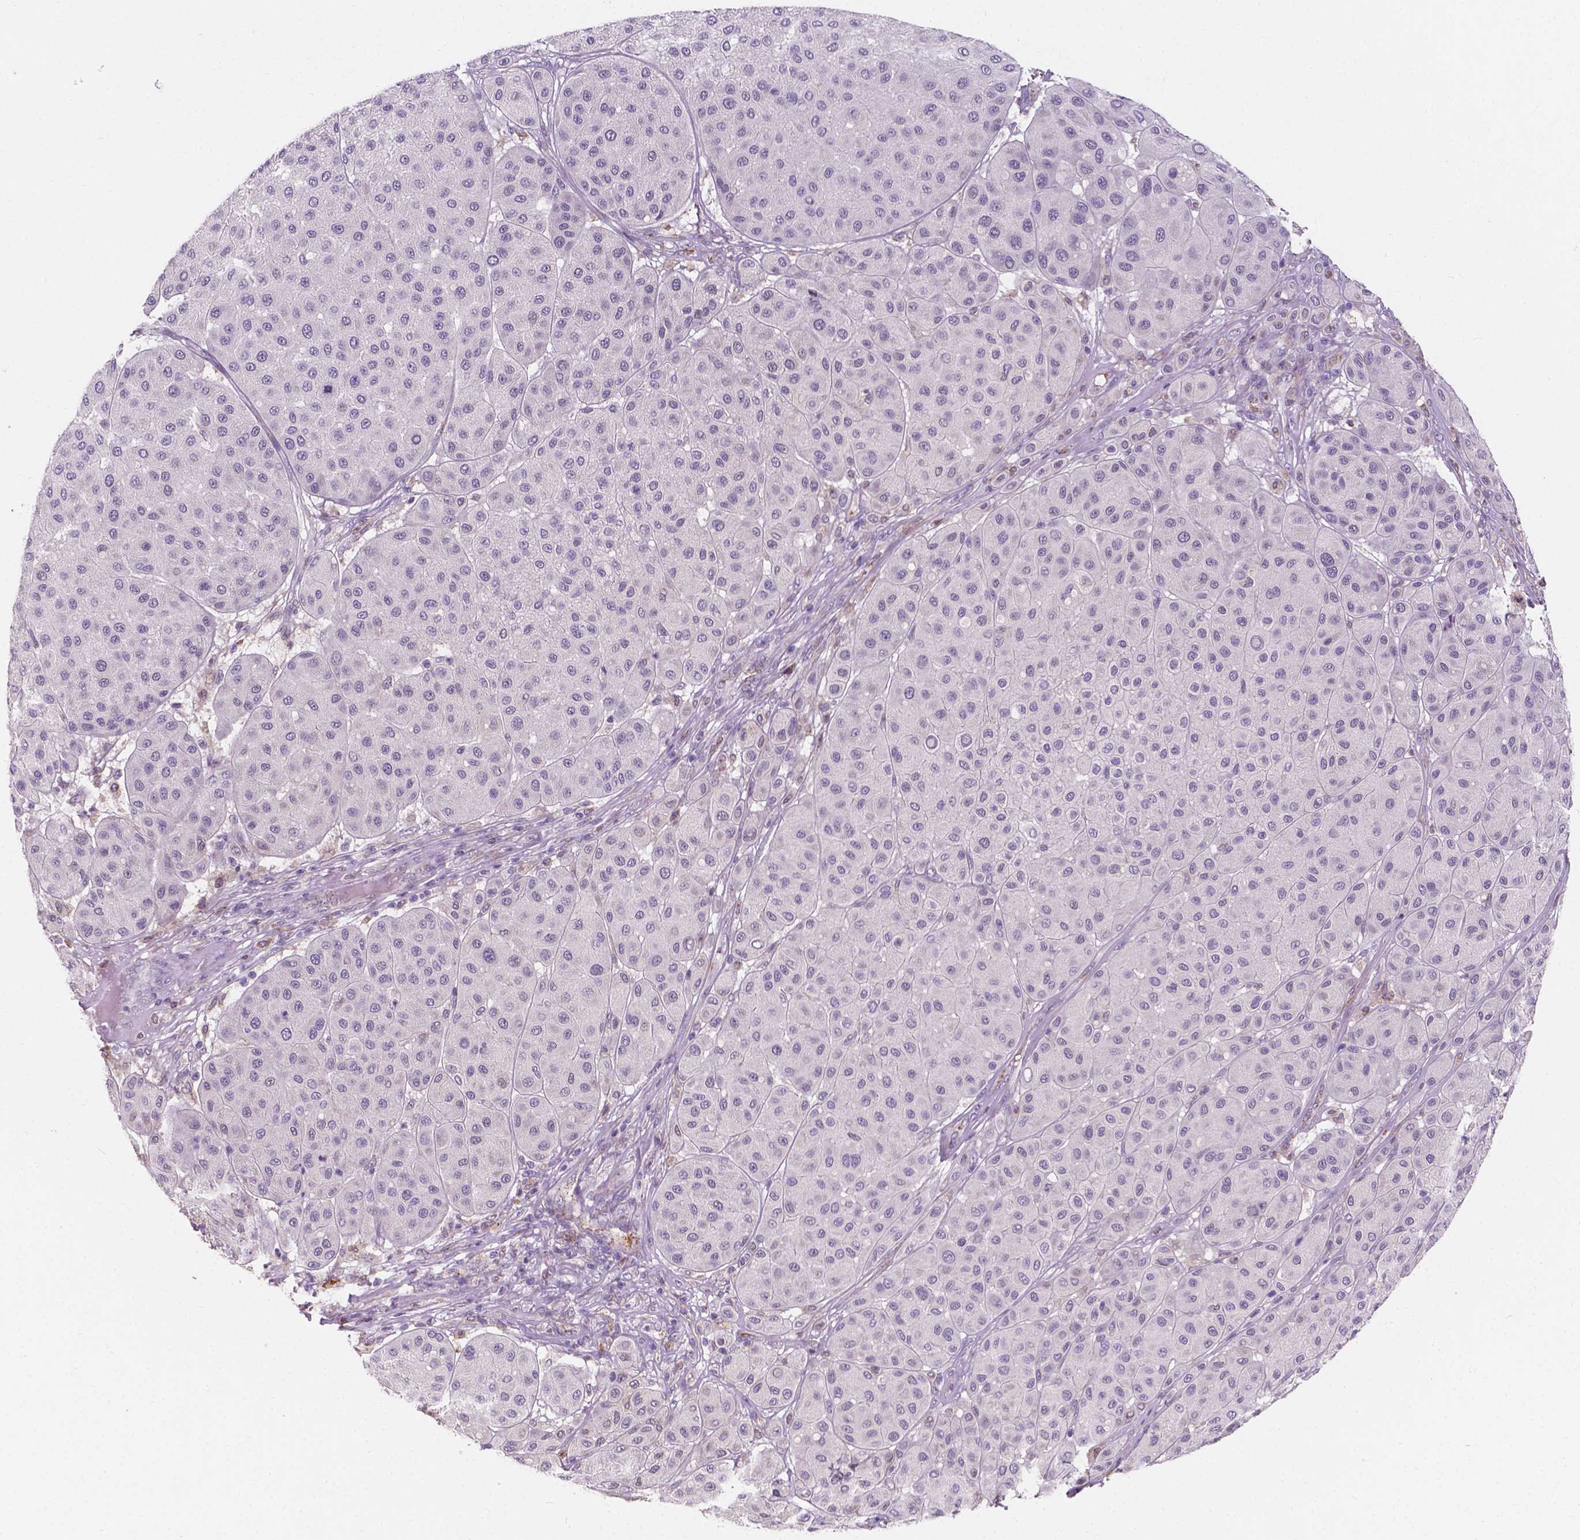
{"staining": {"intensity": "negative", "quantity": "none", "location": "none"}, "tissue": "melanoma", "cell_type": "Tumor cells", "image_type": "cancer", "snomed": [{"axis": "morphology", "description": "Malignant melanoma, Metastatic site"}, {"axis": "topography", "description": "Smooth muscle"}], "caption": "Malignant melanoma (metastatic site) stained for a protein using IHC demonstrates no staining tumor cells.", "gene": "SLC22A4", "patient": {"sex": "male", "age": 41}}